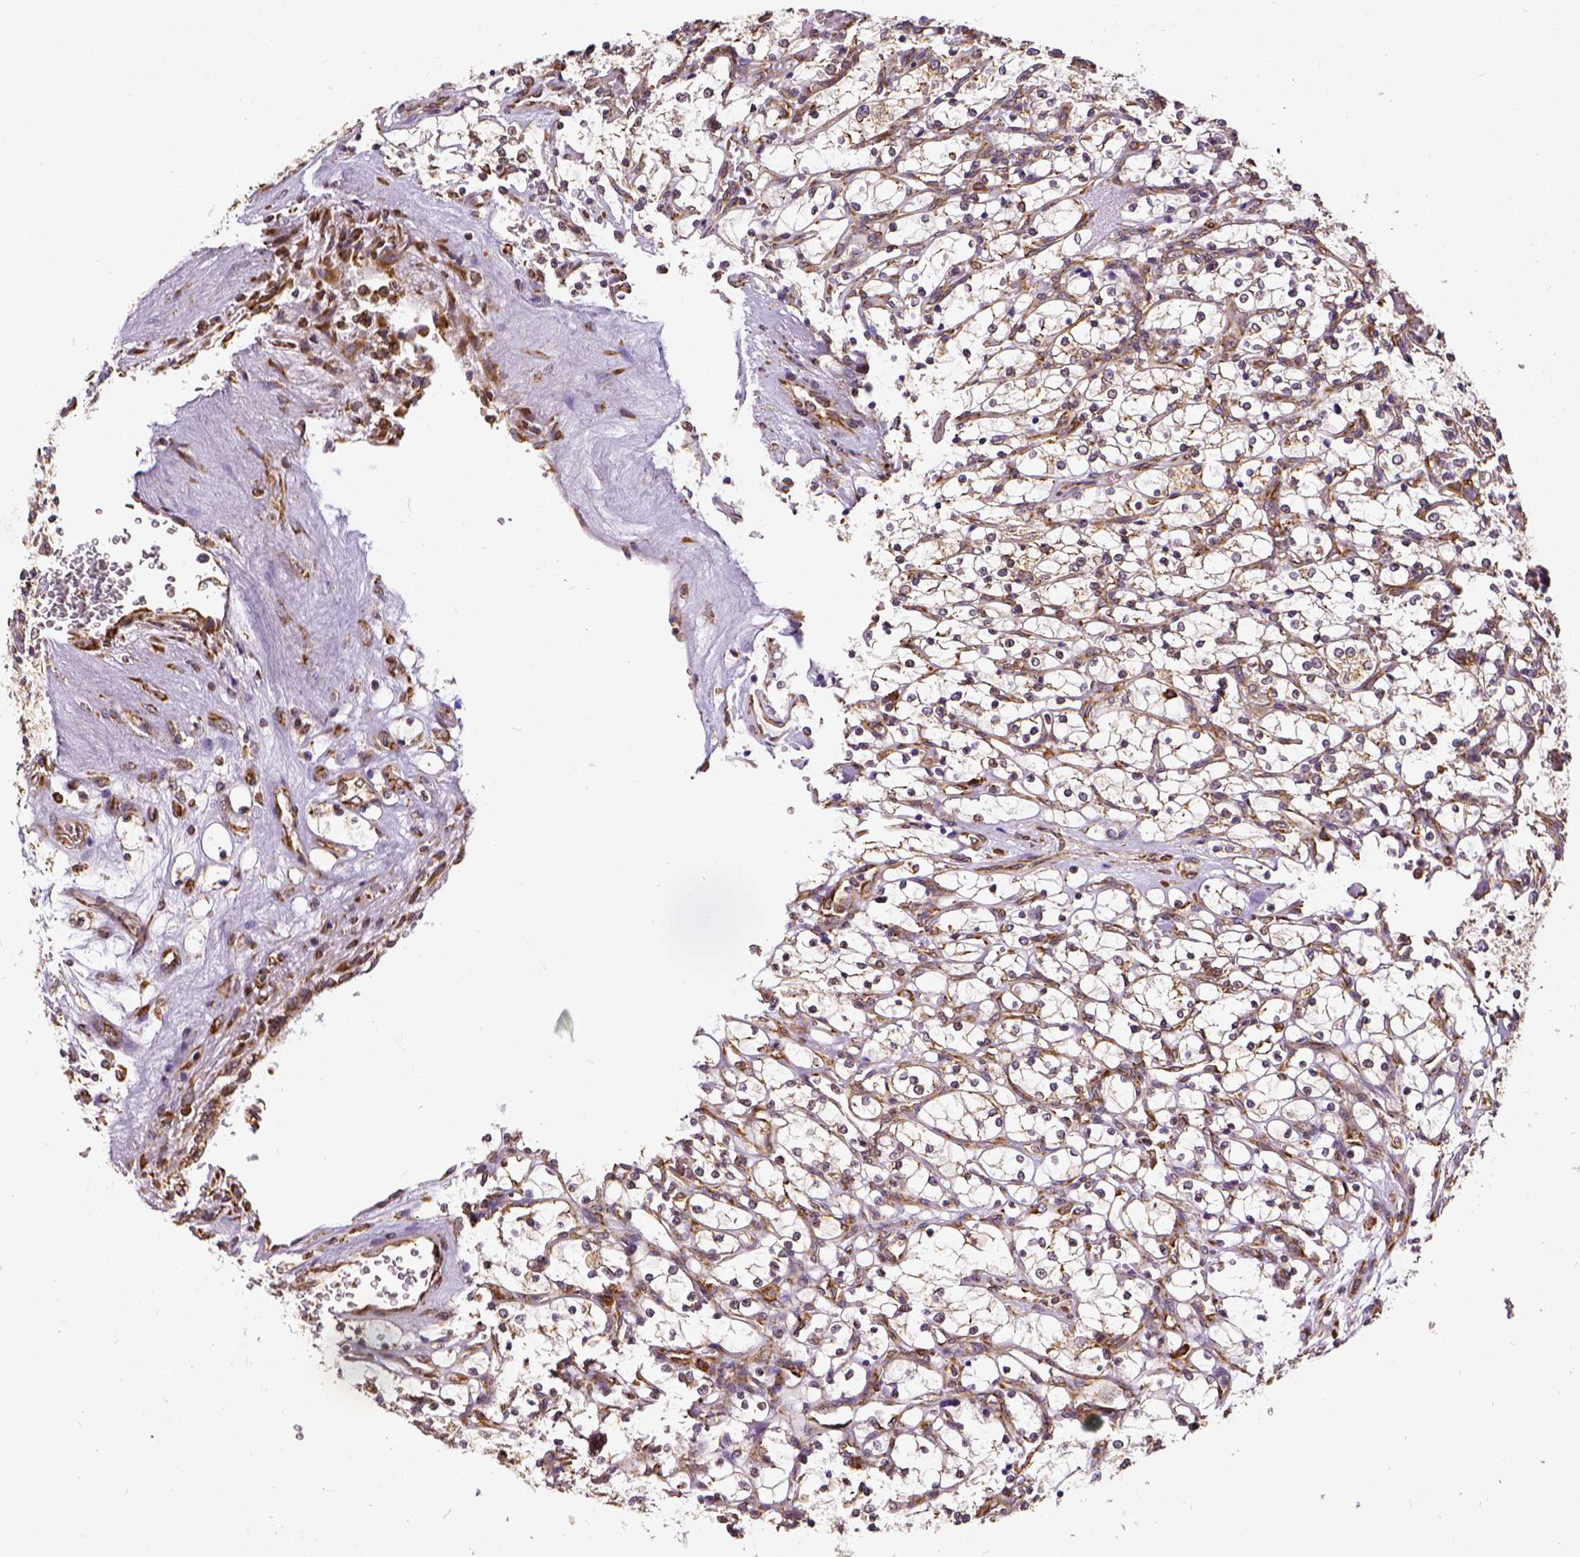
{"staining": {"intensity": "moderate", "quantity": ">75%", "location": "cytoplasmic/membranous"}, "tissue": "renal cancer", "cell_type": "Tumor cells", "image_type": "cancer", "snomed": [{"axis": "morphology", "description": "Adenocarcinoma, NOS"}, {"axis": "topography", "description": "Kidney"}], "caption": "Protein analysis of adenocarcinoma (renal) tissue exhibits moderate cytoplasmic/membranous staining in about >75% of tumor cells.", "gene": "MTDH", "patient": {"sex": "female", "age": 69}}